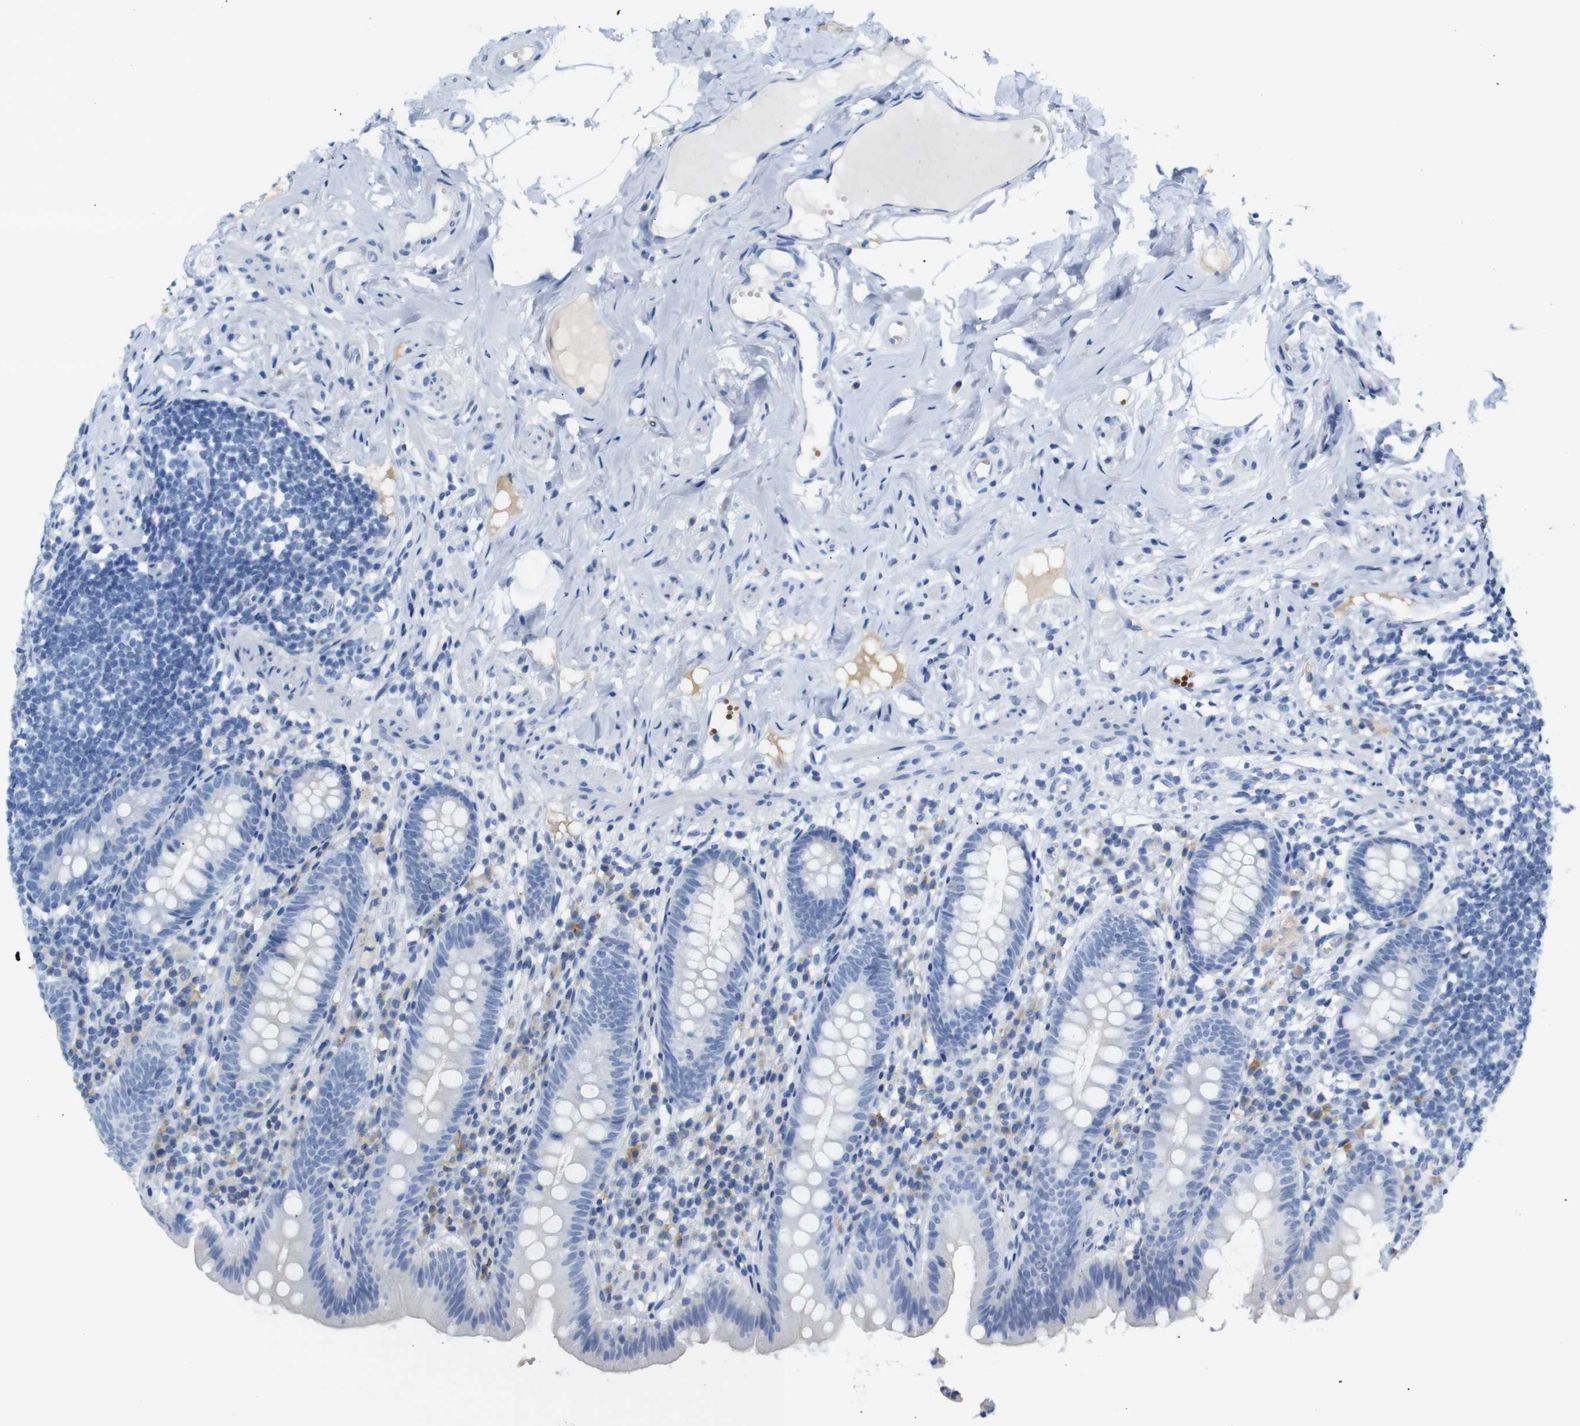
{"staining": {"intensity": "negative", "quantity": "none", "location": "none"}, "tissue": "appendix", "cell_type": "Glandular cells", "image_type": "normal", "snomed": [{"axis": "morphology", "description": "Normal tissue, NOS"}, {"axis": "topography", "description": "Appendix"}], "caption": "This is an IHC histopathology image of benign appendix. There is no staining in glandular cells.", "gene": "ERVMER34", "patient": {"sex": "male", "age": 52}}